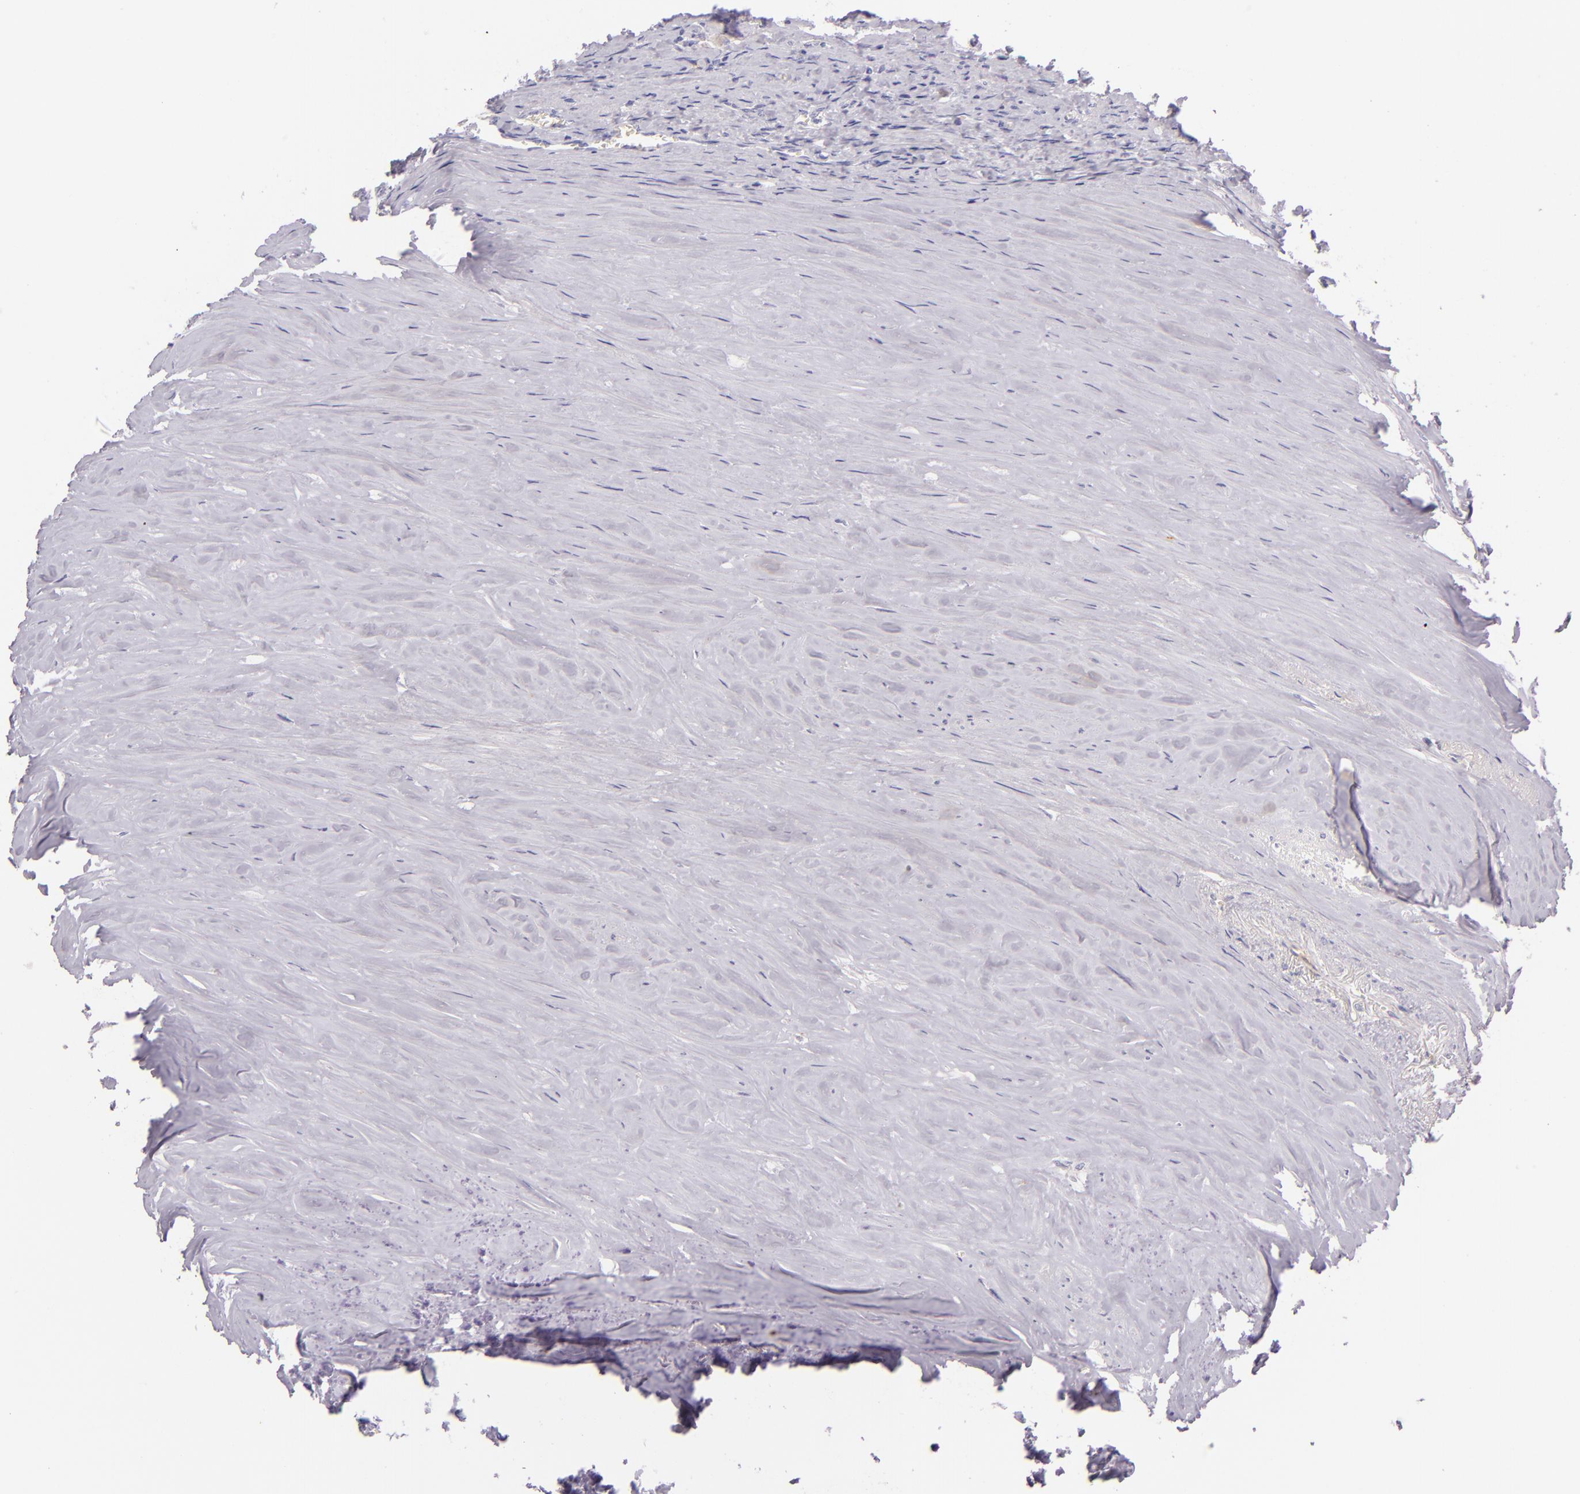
{"staining": {"intensity": "negative", "quantity": "none", "location": "none"}, "tissue": "carcinoid", "cell_type": "Tumor cells", "image_type": "cancer", "snomed": [{"axis": "morphology", "description": "Carcinoid, malignant, NOS"}, {"axis": "topography", "description": "Small intestine"}], "caption": "A high-resolution photomicrograph shows IHC staining of carcinoid, which displays no significant positivity in tumor cells.", "gene": "ICAM1", "patient": {"sex": "male", "age": 63}}